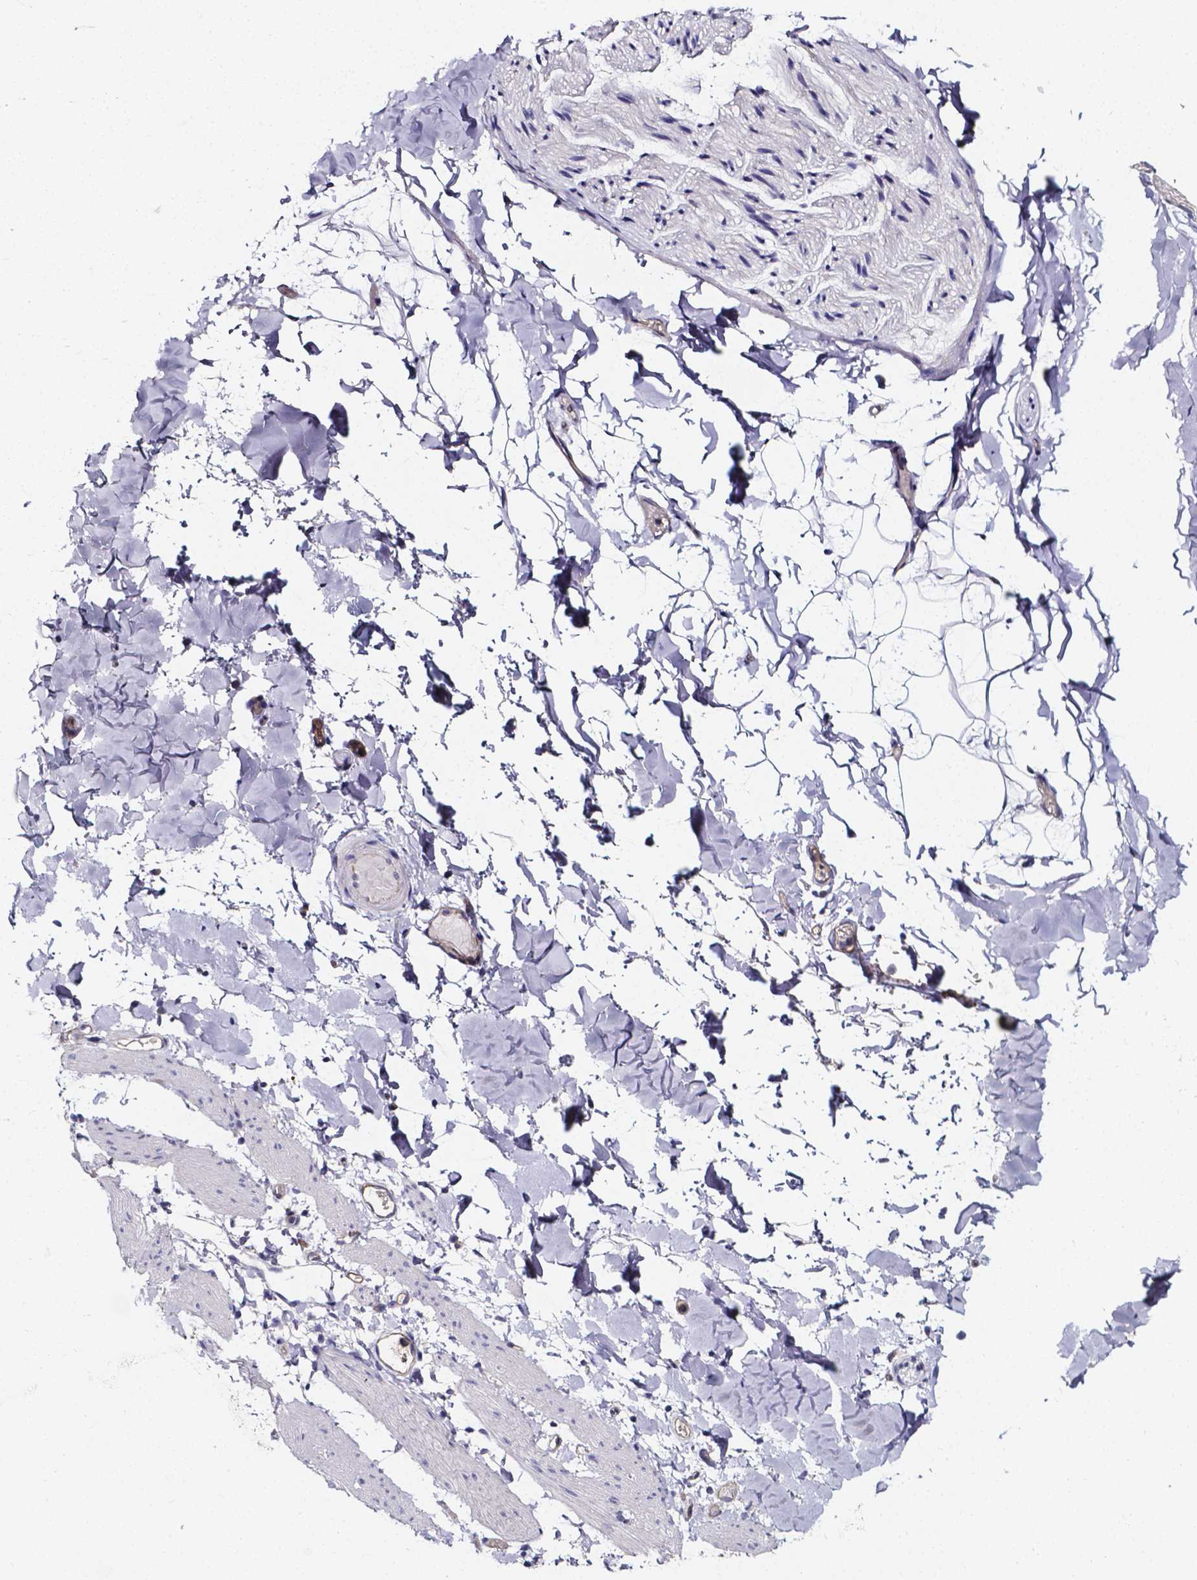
{"staining": {"intensity": "negative", "quantity": "none", "location": "none"}, "tissue": "adipose tissue", "cell_type": "Adipocytes", "image_type": "normal", "snomed": [{"axis": "morphology", "description": "Normal tissue, NOS"}, {"axis": "topography", "description": "Gallbladder"}, {"axis": "topography", "description": "Peripheral nerve tissue"}], "caption": "There is no significant staining in adipocytes of adipose tissue. Brightfield microscopy of immunohistochemistry (IHC) stained with DAB (3,3'-diaminobenzidine) (brown) and hematoxylin (blue), captured at high magnification.", "gene": "CACNG8", "patient": {"sex": "female", "age": 45}}